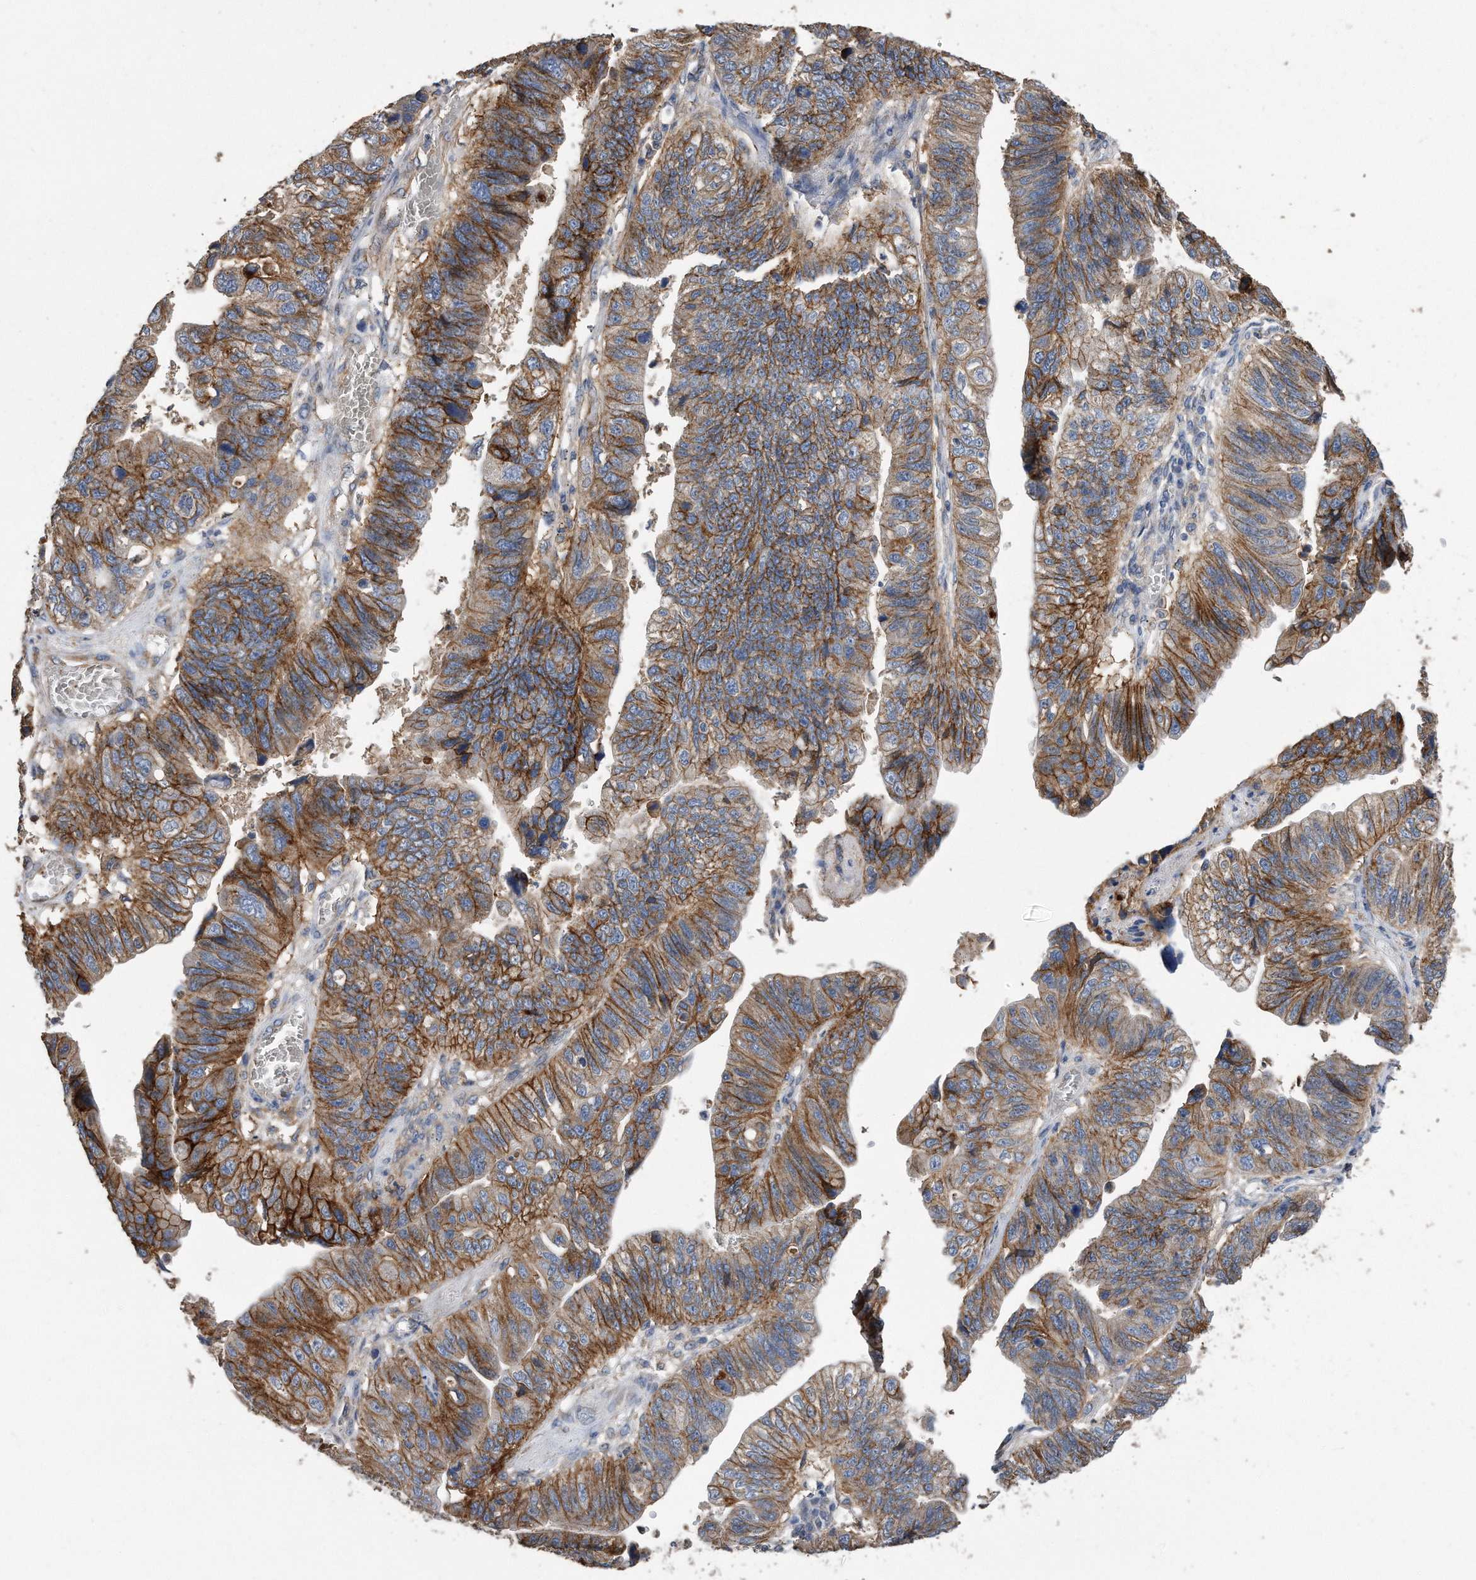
{"staining": {"intensity": "moderate", "quantity": ">75%", "location": "cytoplasmic/membranous"}, "tissue": "stomach cancer", "cell_type": "Tumor cells", "image_type": "cancer", "snomed": [{"axis": "morphology", "description": "Adenocarcinoma, NOS"}, {"axis": "topography", "description": "Stomach"}], "caption": "DAB immunohistochemical staining of human stomach cancer (adenocarcinoma) shows moderate cytoplasmic/membranous protein expression in about >75% of tumor cells.", "gene": "CDCP1", "patient": {"sex": "male", "age": 59}}